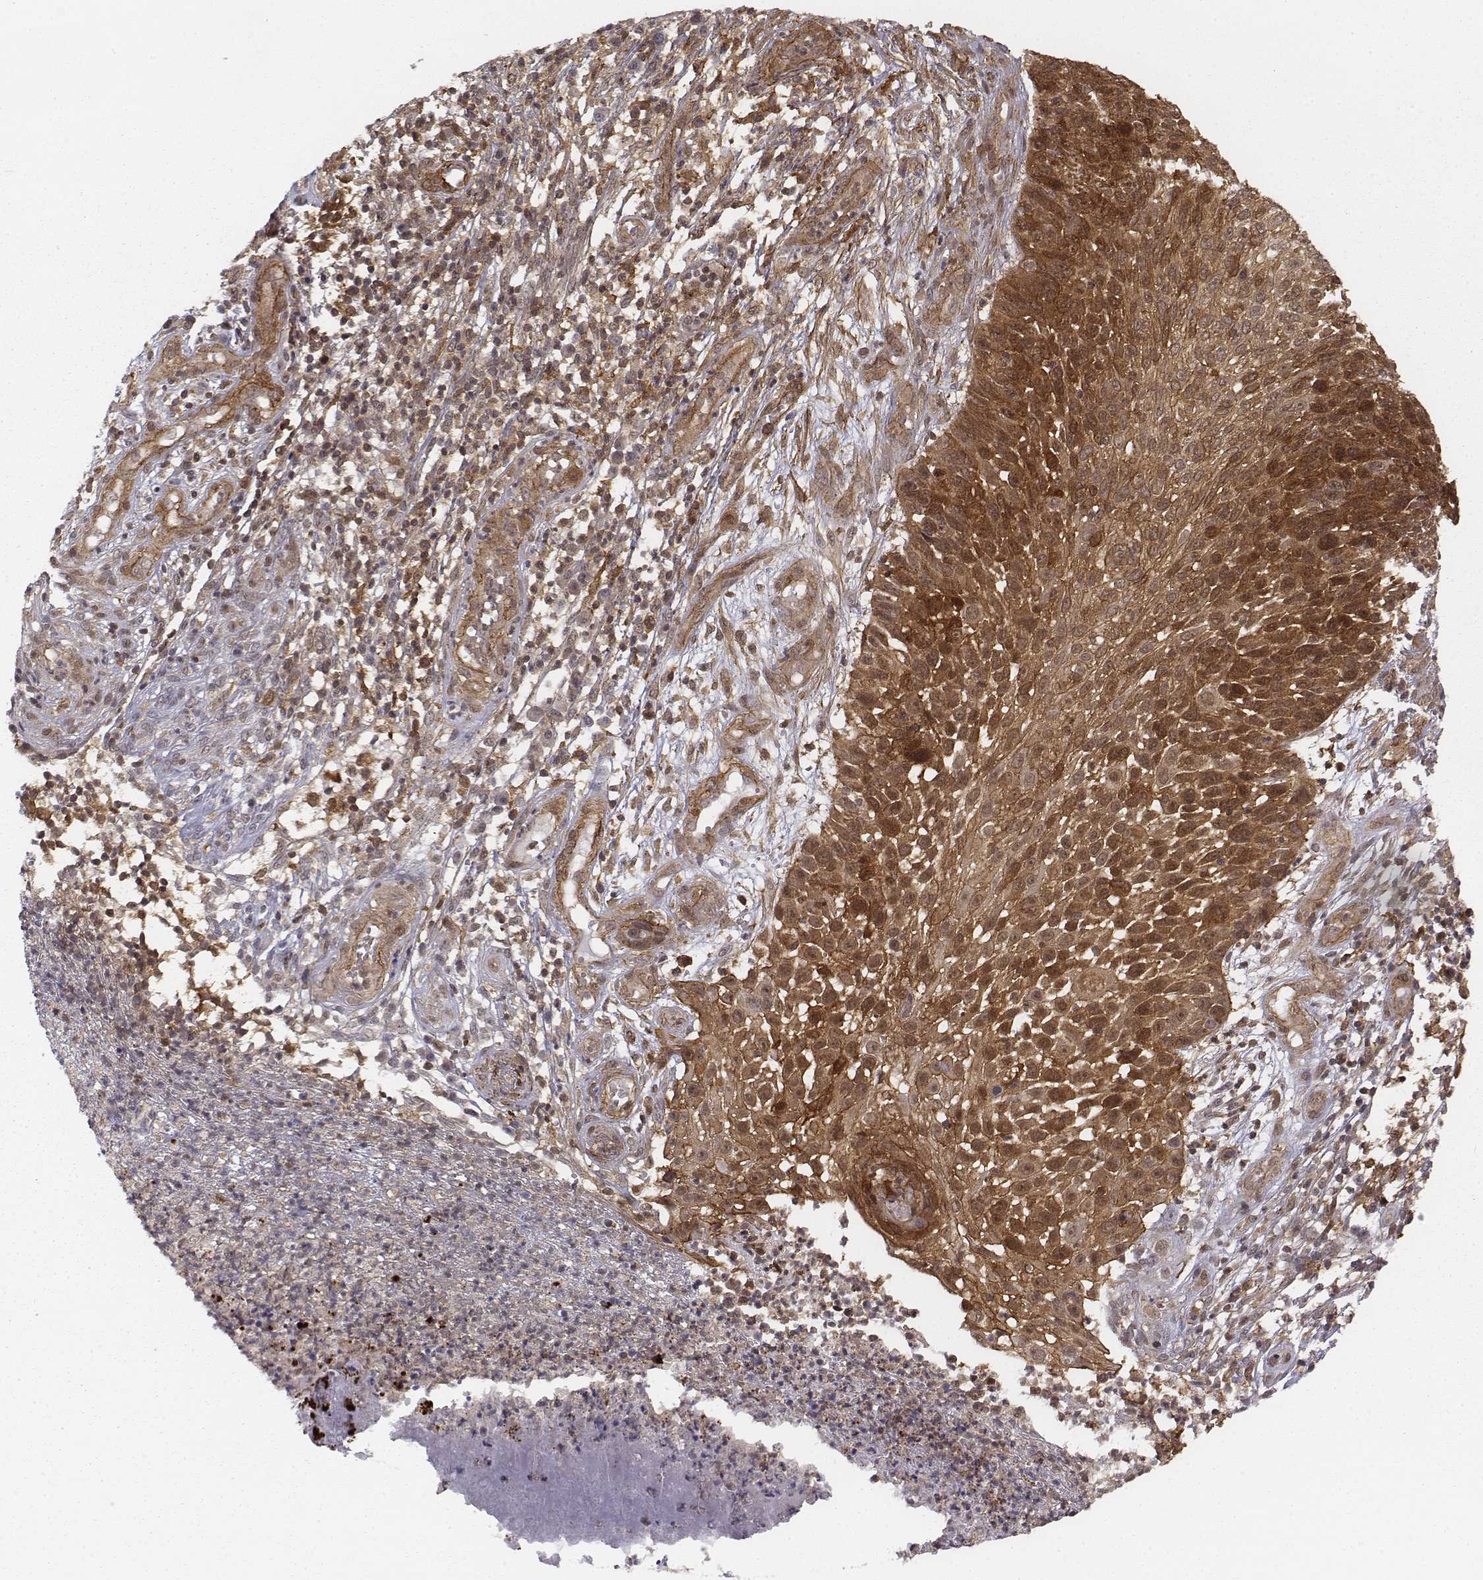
{"staining": {"intensity": "moderate", "quantity": ">75%", "location": "cytoplasmic/membranous,nuclear"}, "tissue": "skin cancer", "cell_type": "Tumor cells", "image_type": "cancer", "snomed": [{"axis": "morphology", "description": "Squamous cell carcinoma, NOS"}, {"axis": "topography", "description": "Skin"}], "caption": "DAB (3,3'-diaminobenzidine) immunohistochemical staining of human skin squamous cell carcinoma shows moderate cytoplasmic/membranous and nuclear protein positivity in approximately >75% of tumor cells. The protein is shown in brown color, while the nuclei are stained blue.", "gene": "ZFYVE19", "patient": {"sex": "male", "age": 92}}